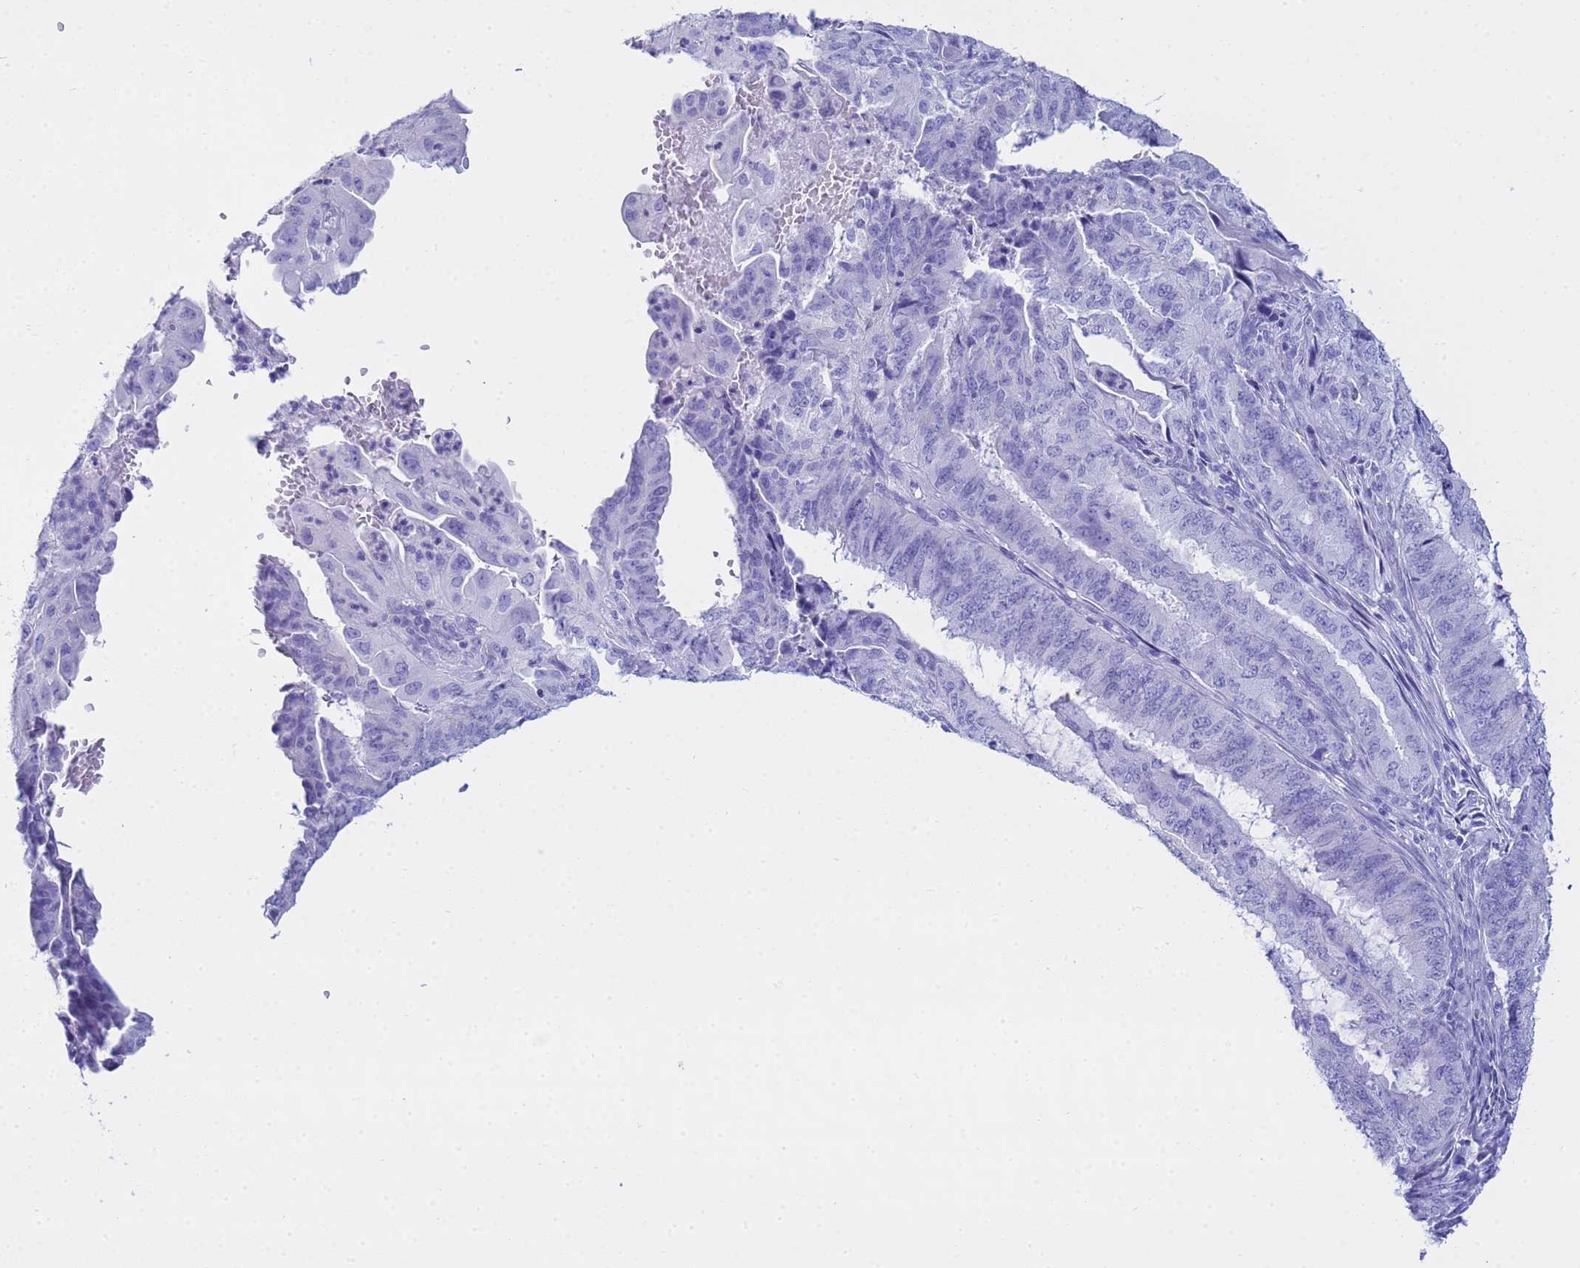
{"staining": {"intensity": "negative", "quantity": "none", "location": "none"}, "tissue": "endometrial cancer", "cell_type": "Tumor cells", "image_type": "cancer", "snomed": [{"axis": "morphology", "description": "Adenocarcinoma, NOS"}, {"axis": "topography", "description": "Endometrium"}], "caption": "Histopathology image shows no significant protein expression in tumor cells of endometrial cancer (adenocarcinoma).", "gene": "AQP12A", "patient": {"sex": "female", "age": 51}}